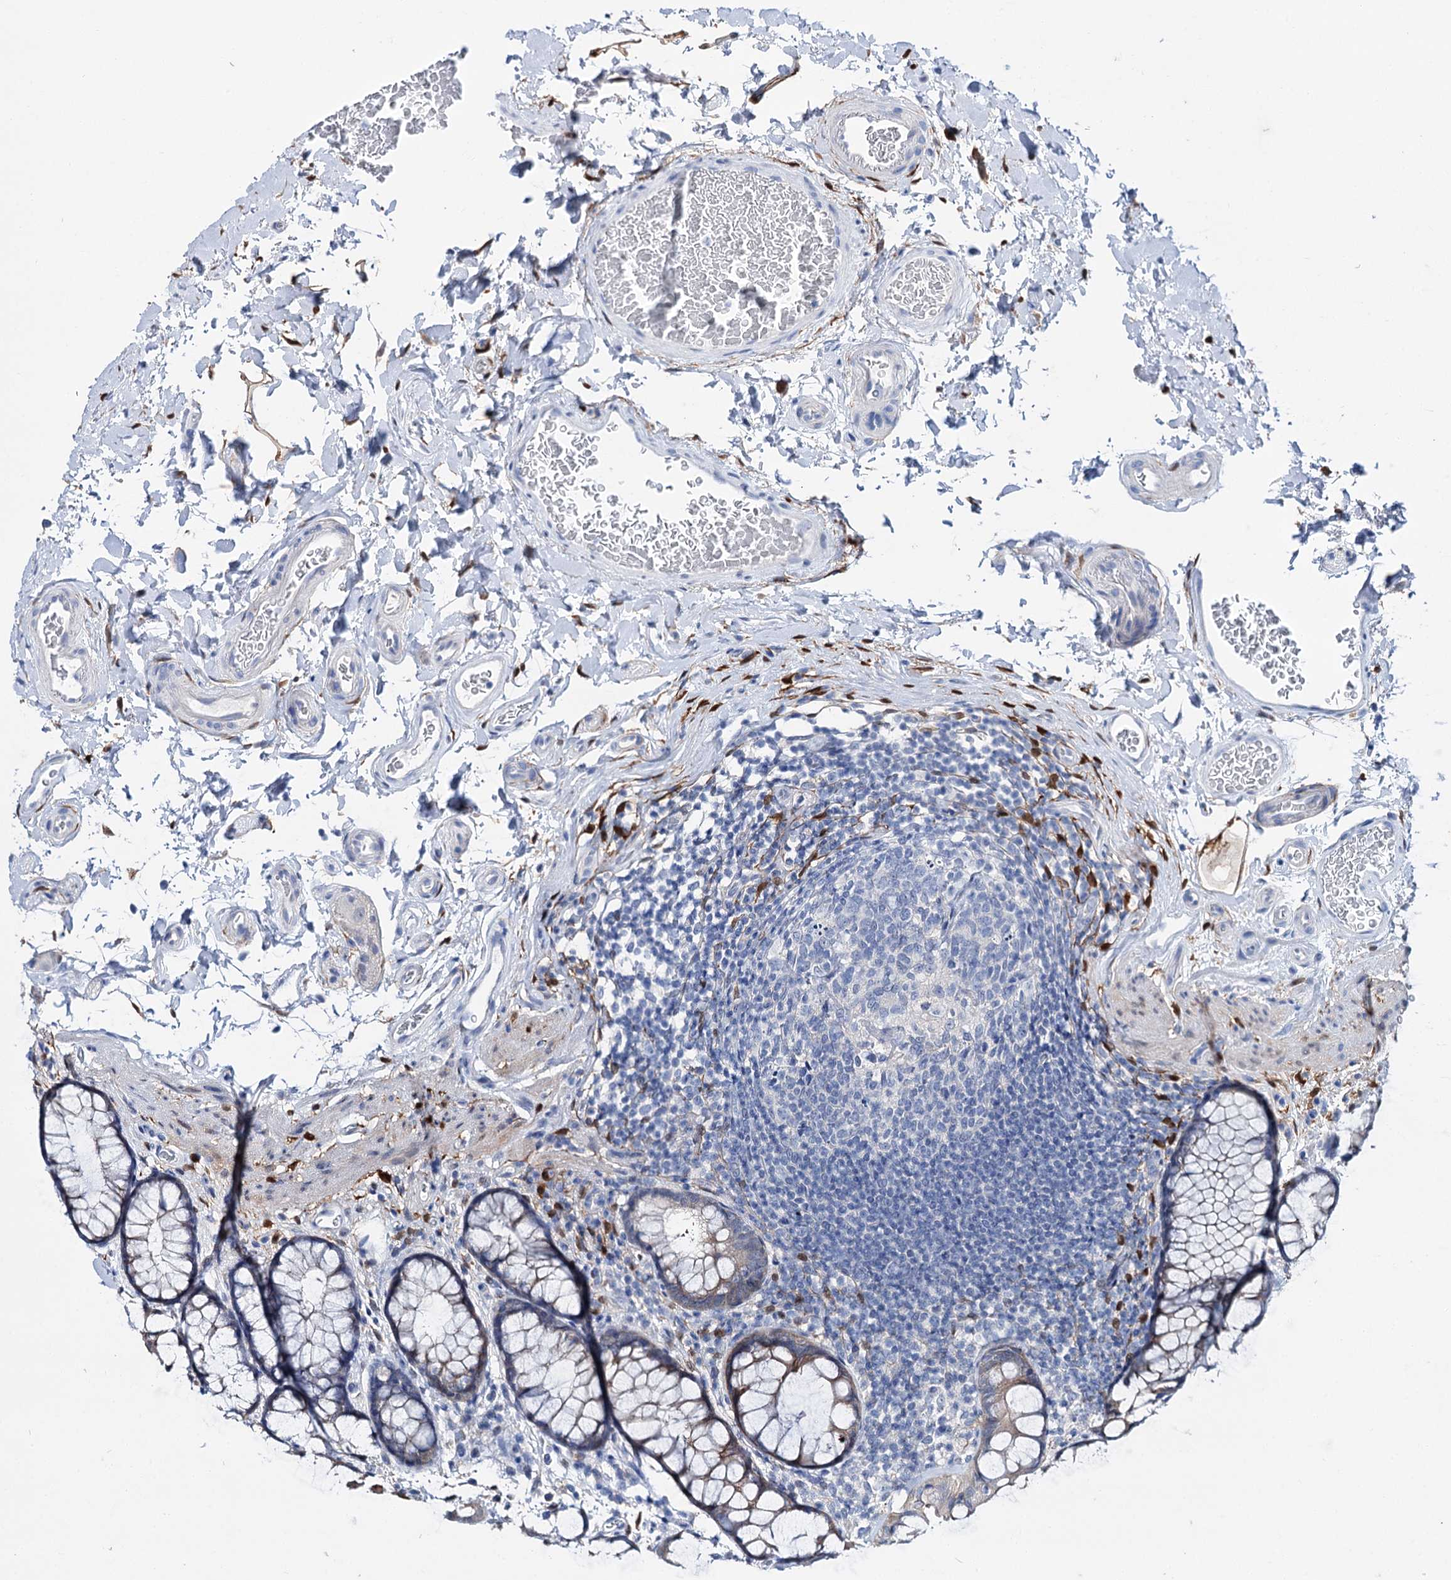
{"staining": {"intensity": "negative", "quantity": "none", "location": "none"}, "tissue": "colon", "cell_type": "Endothelial cells", "image_type": "normal", "snomed": [{"axis": "morphology", "description": "Normal tissue, NOS"}, {"axis": "topography", "description": "Colon"}], "caption": "This is a micrograph of immunohistochemistry staining of unremarkable colon, which shows no expression in endothelial cells. (DAB IHC, high magnification).", "gene": "LYZL4", "patient": {"sex": "female", "age": 82}}